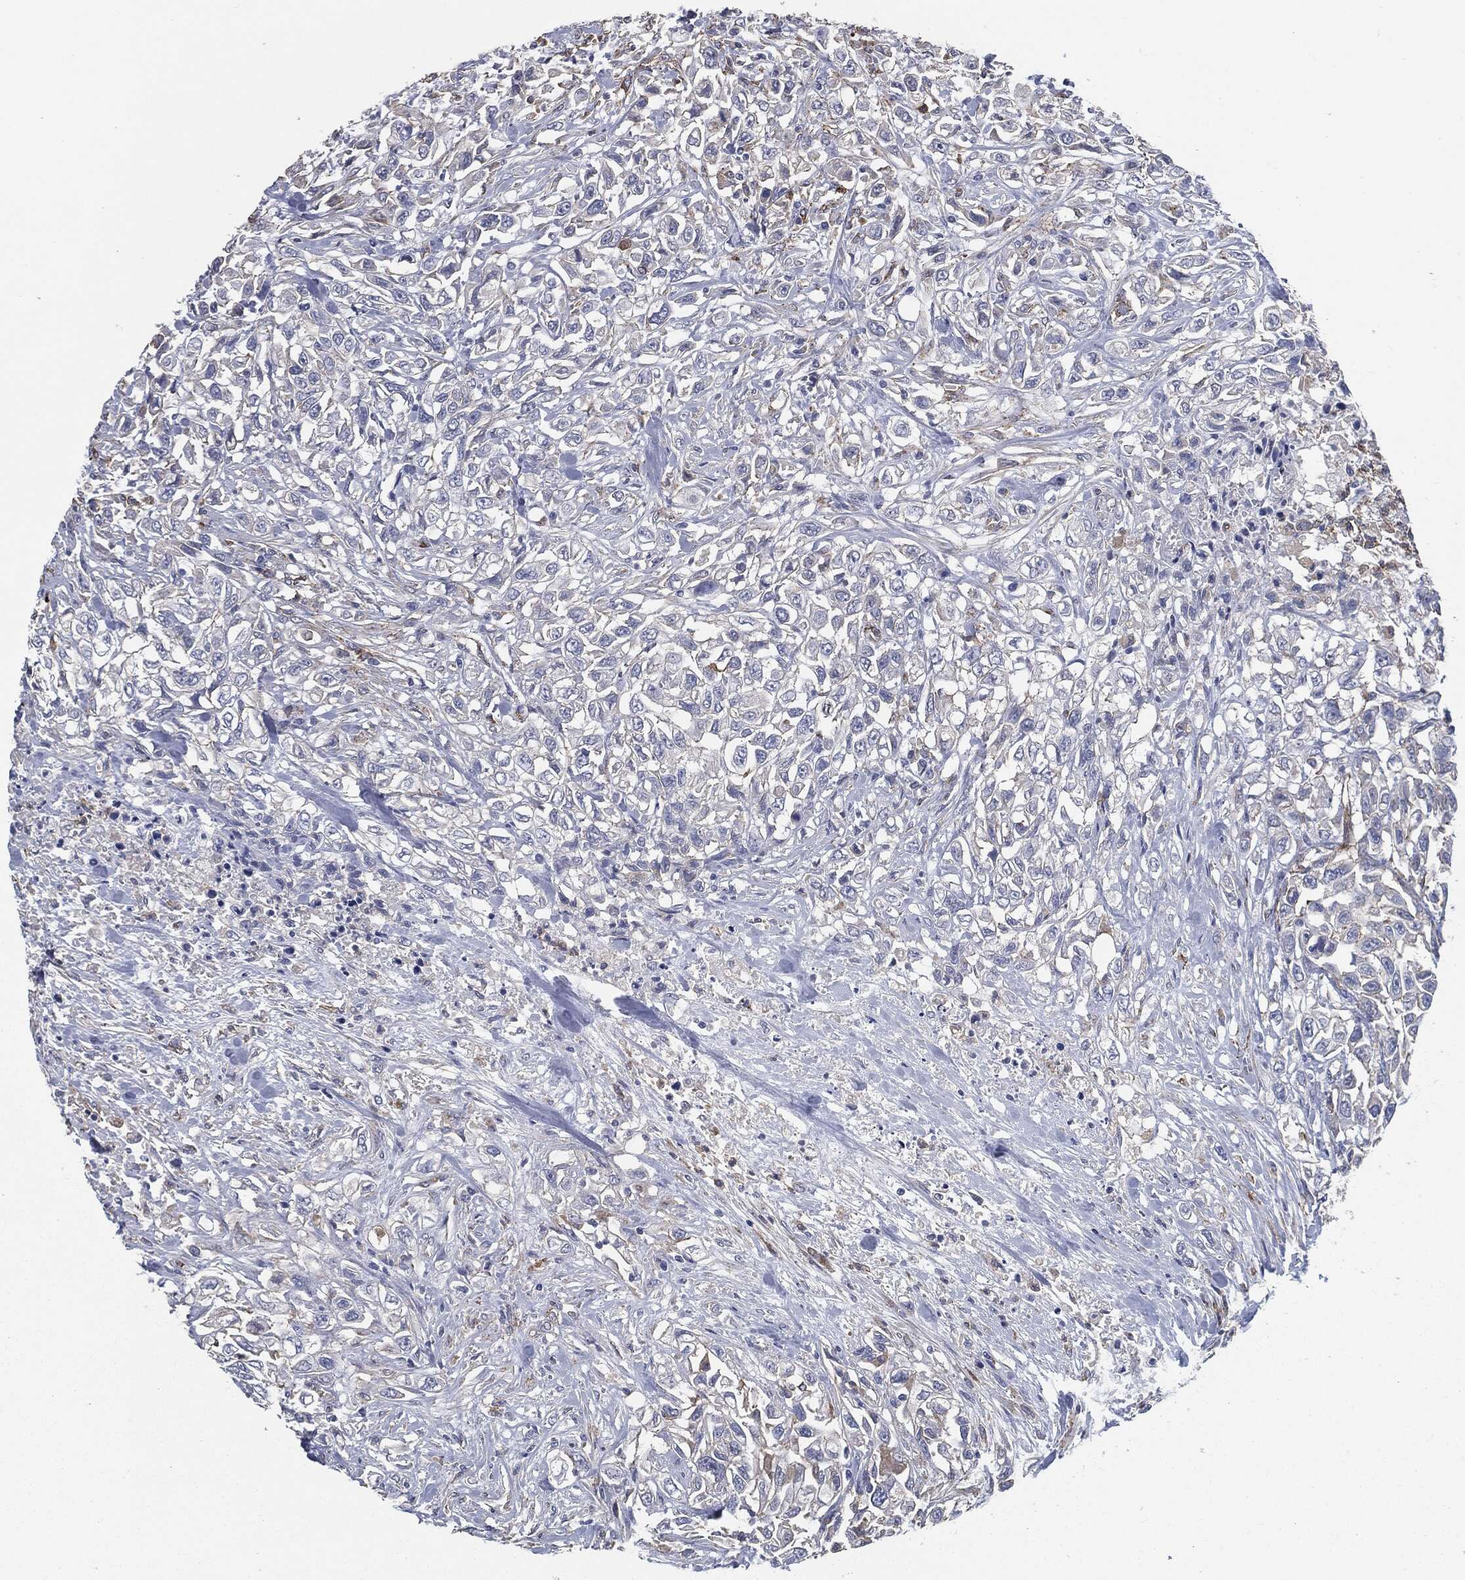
{"staining": {"intensity": "negative", "quantity": "none", "location": "none"}, "tissue": "urothelial cancer", "cell_type": "Tumor cells", "image_type": "cancer", "snomed": [{"axis": "morphology", "description": "Urothelial carcinoma, High grade"}, {"axis": "topography", "description": "Urinary bladder"}], "caption": "The micrograph reveals no significant expression in tumor cells of urothelial cancer.", "gene": "SVIL", "patient": {"sex": "female", "age": 56}}